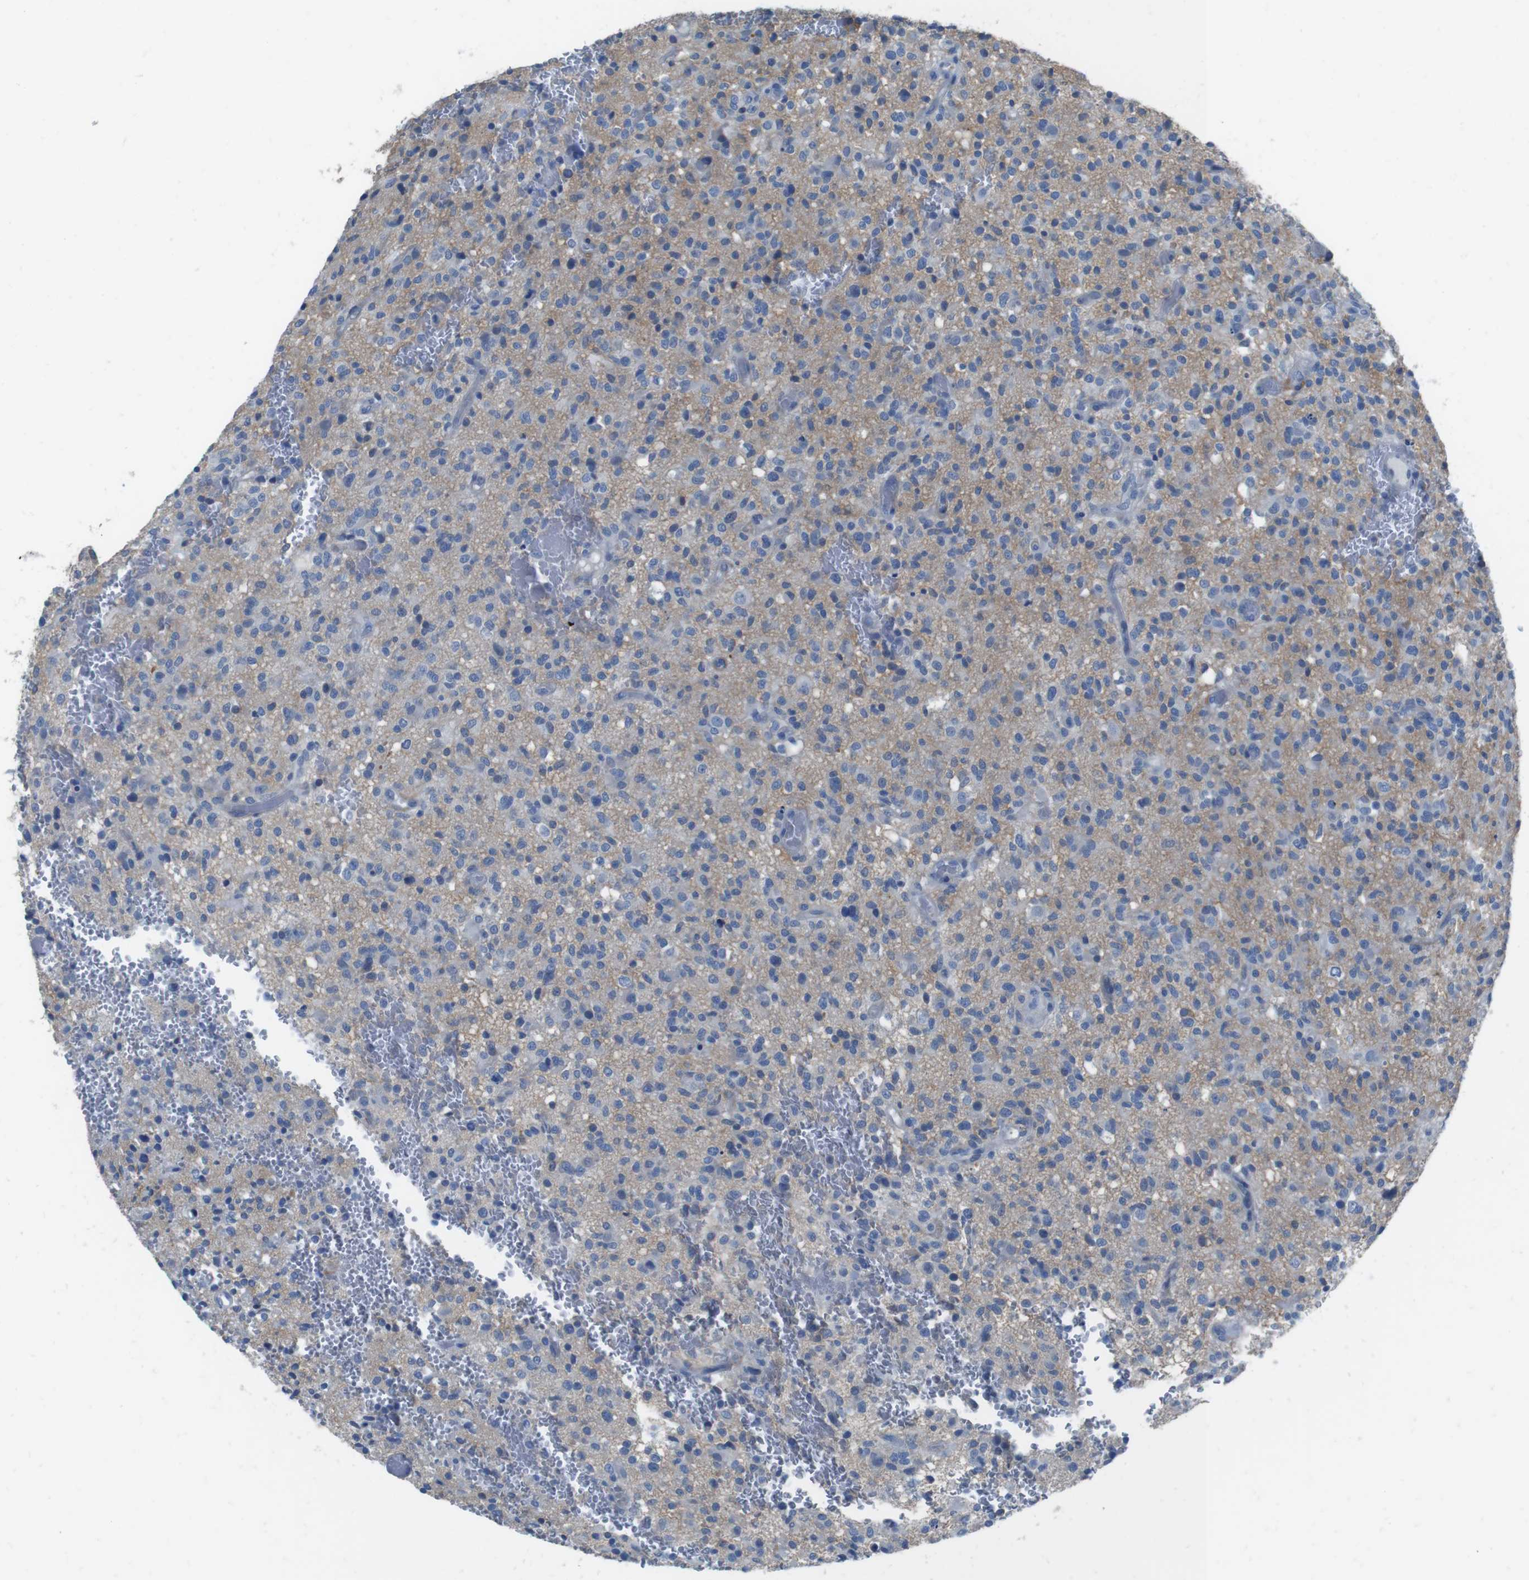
{"staining": {"intensity": "negative", "quantity": "none", "location": "none"}, "tissue": "glioma", "cell_type": "Tumor cells", "image_type": "cancer", "snomed": [{"axis": "morphology", "description": "Glioma, malignant, High grade"}, {"axis": "topography", "description": "Brain"}], "caption": "Tumor cells show no significant staining in glioma.", "gene": "CYP2C8", "patient": {"sex": "male", "age": 71}}